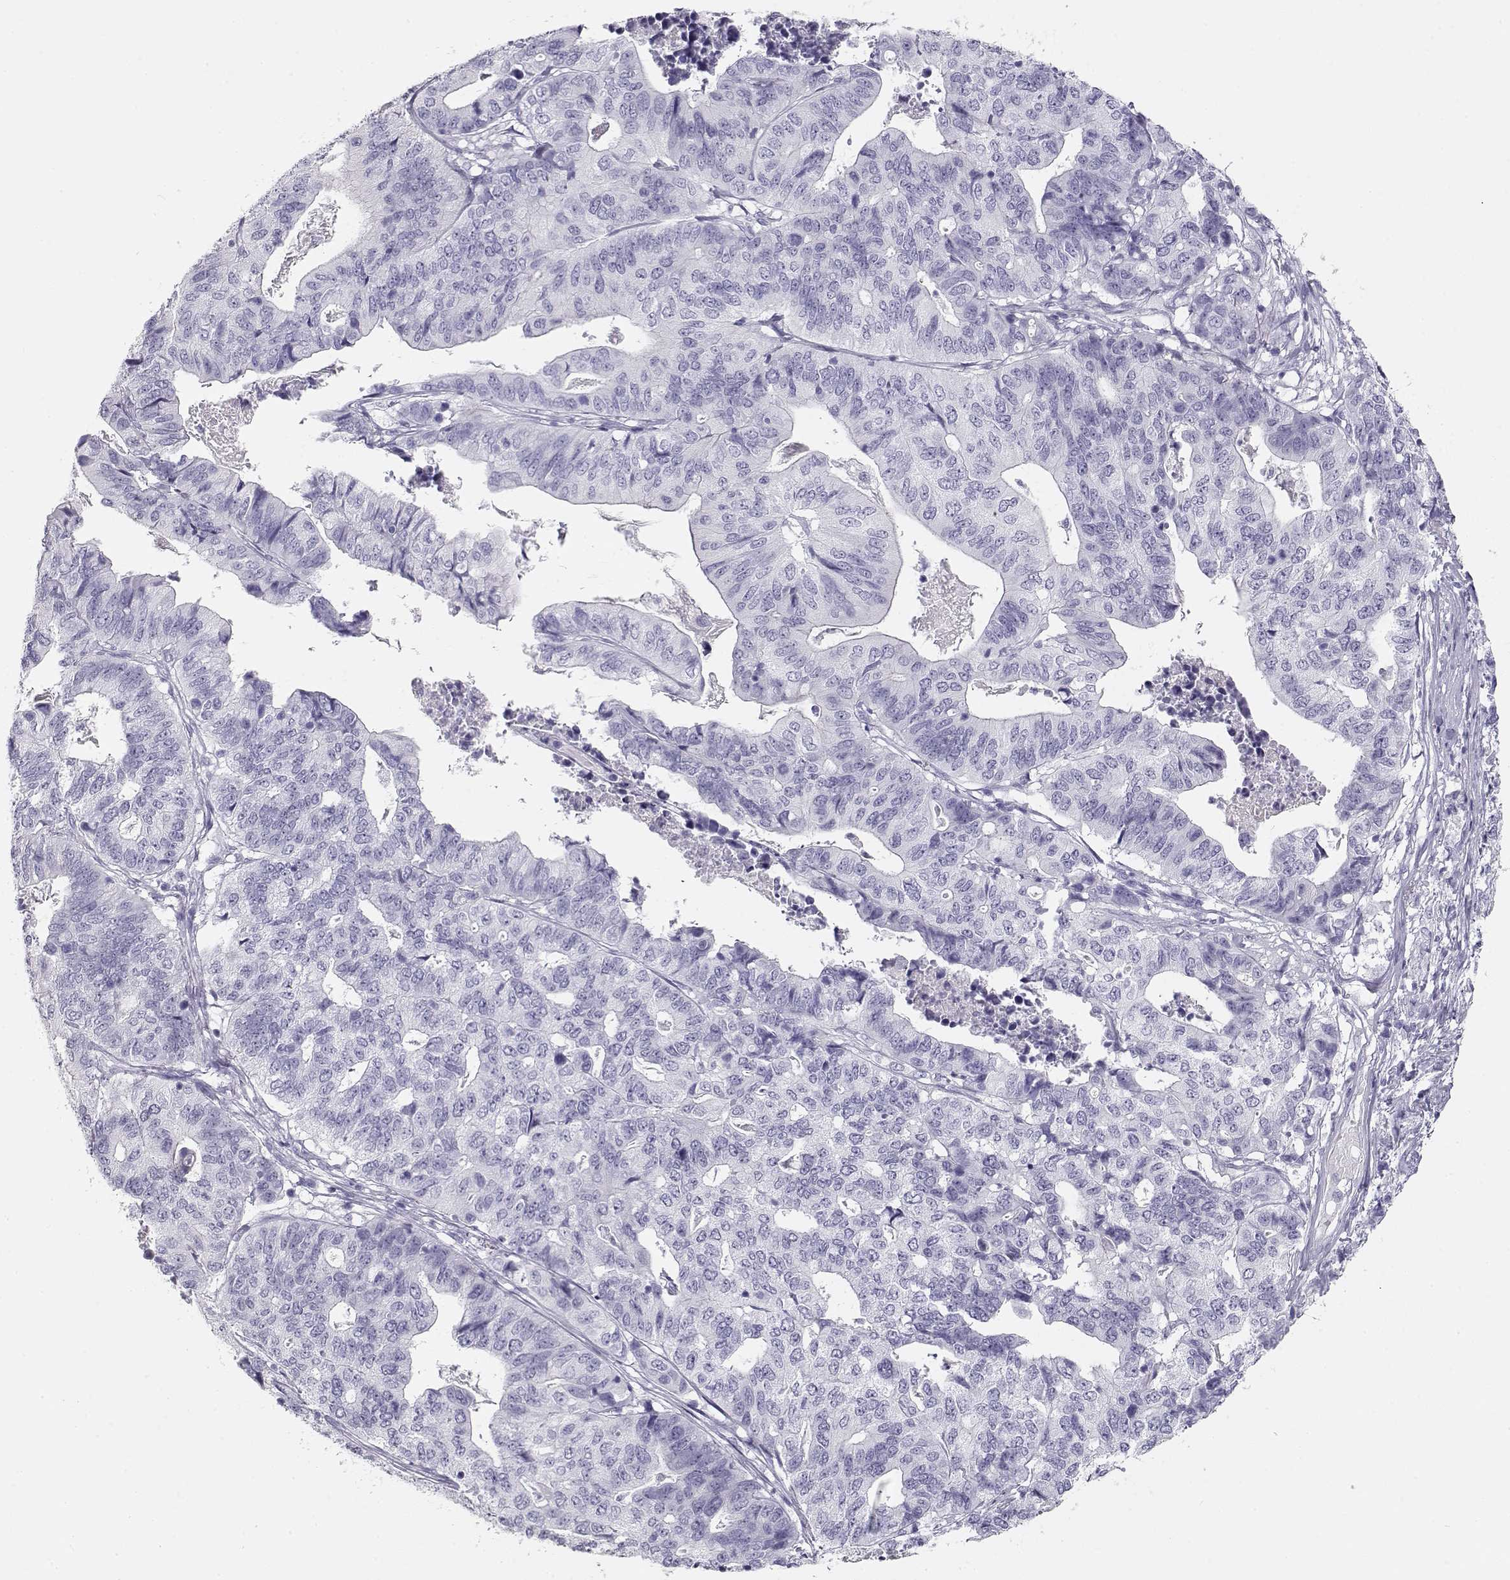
{"staining": {"intensity": "negative", "quantity": "none", "location": "none"}, "tissue": "stomach cancer", "cell_type": "Tumor cells", "image_type": "cancer", "snomed": [{"axis": "morphology", "description": "Adenocarcinoma, NOS"}, {"axis": "topography", "description": "Stomach, upper"}], "caption": "The histopathology image reveals no staining of tumor cells in stomach cancer. (DAB IHC, high magnification).", "gene": "TKTL1", "patient": {"sex": "female", "age": 67}}